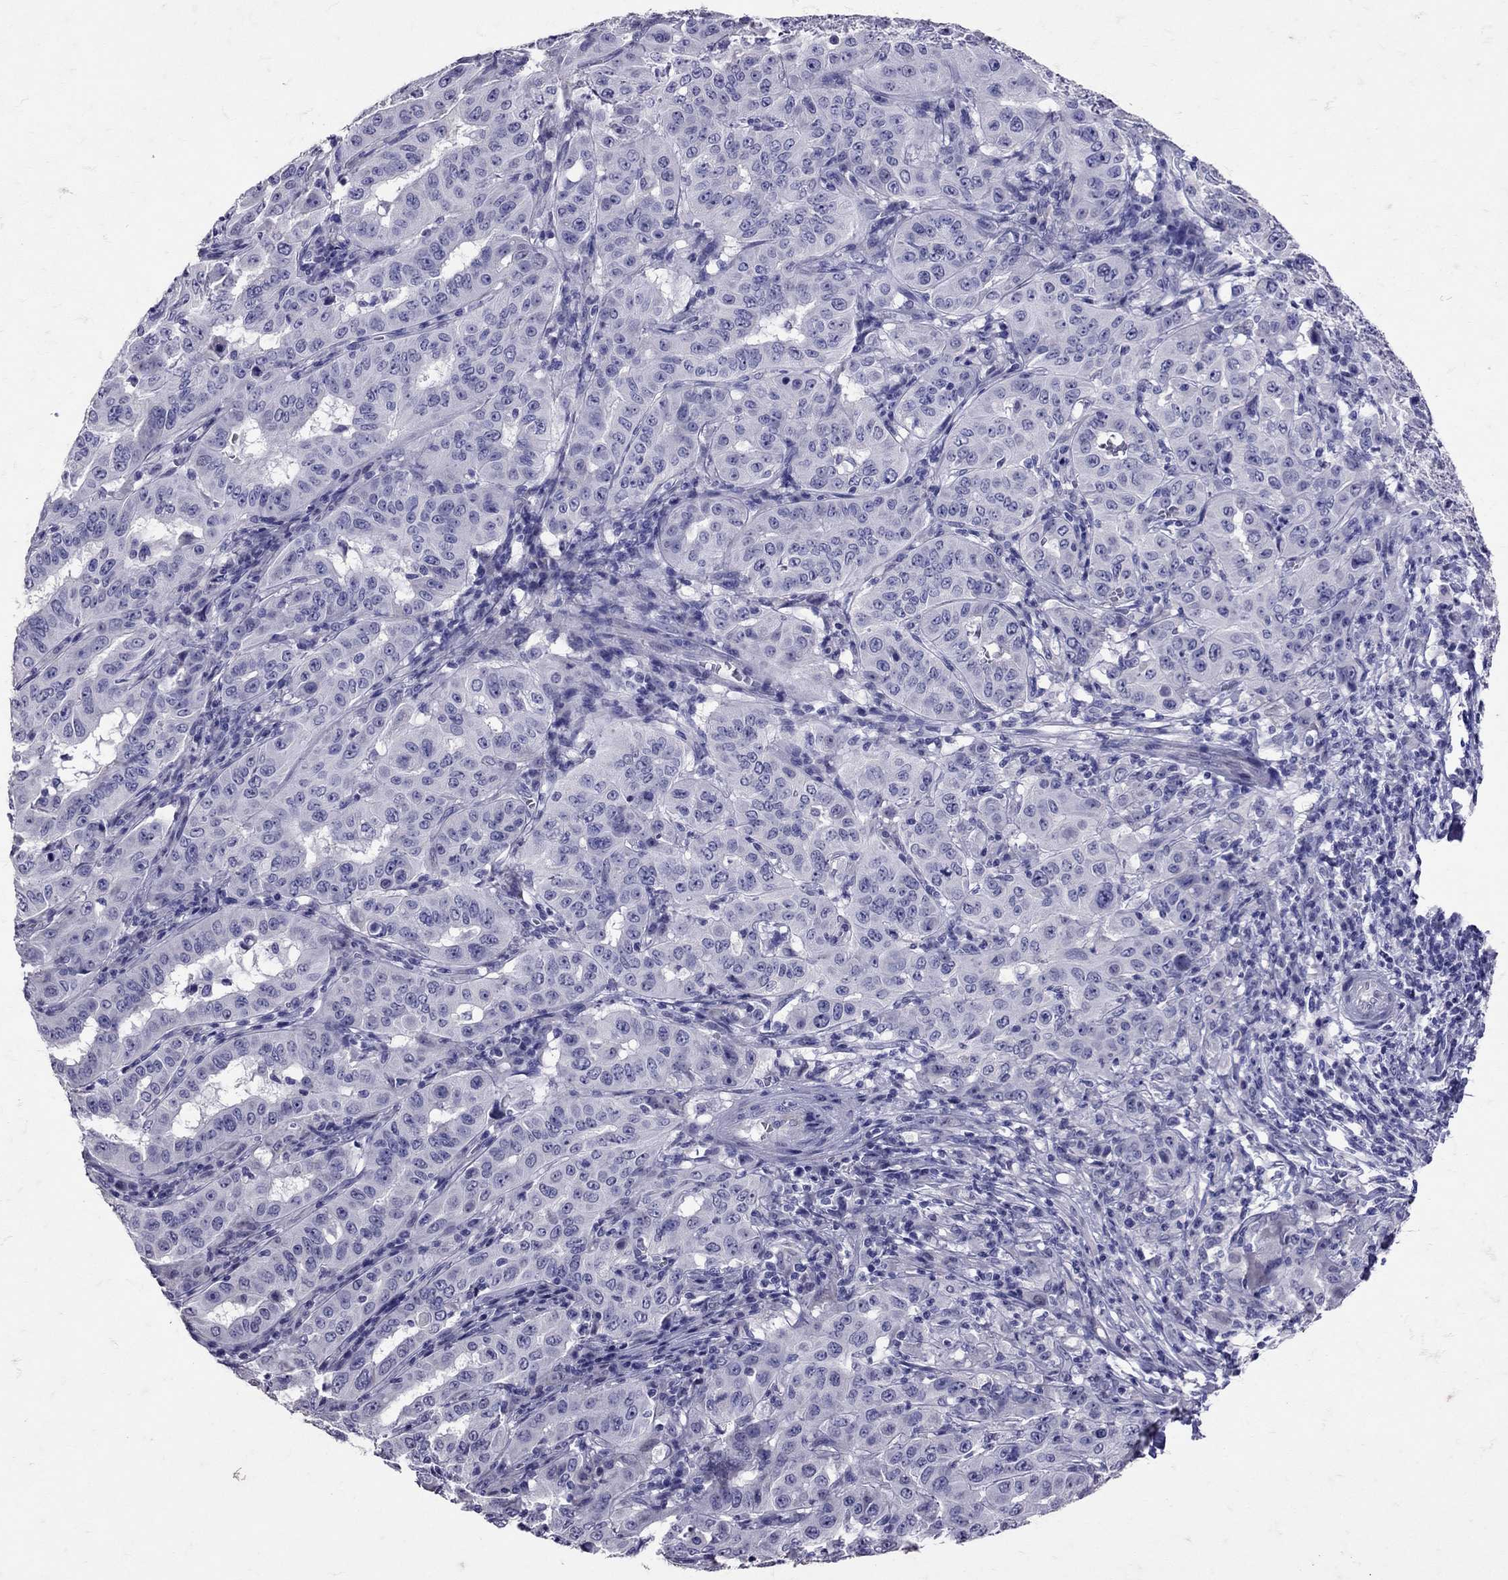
{"staining": {"intensity": "negative", "quantity": "none", "location": "none"}, "tissue": "pancreatic cancer", "cell_type": "Tumor cells", "image_type": "cancer", "snomed": [{"axis": "morphology", "description": "Adenocarcinoma, NOS"}, {"axis": "topography", "description": "Pancreas"}], "caption": "High power microscopy micrograph of an IHC histopathology image of pancreatic cancer, revealing no significant expression in tumor cells.", "gene": "SST", "patient": {"sex": "male", "age": 63}}